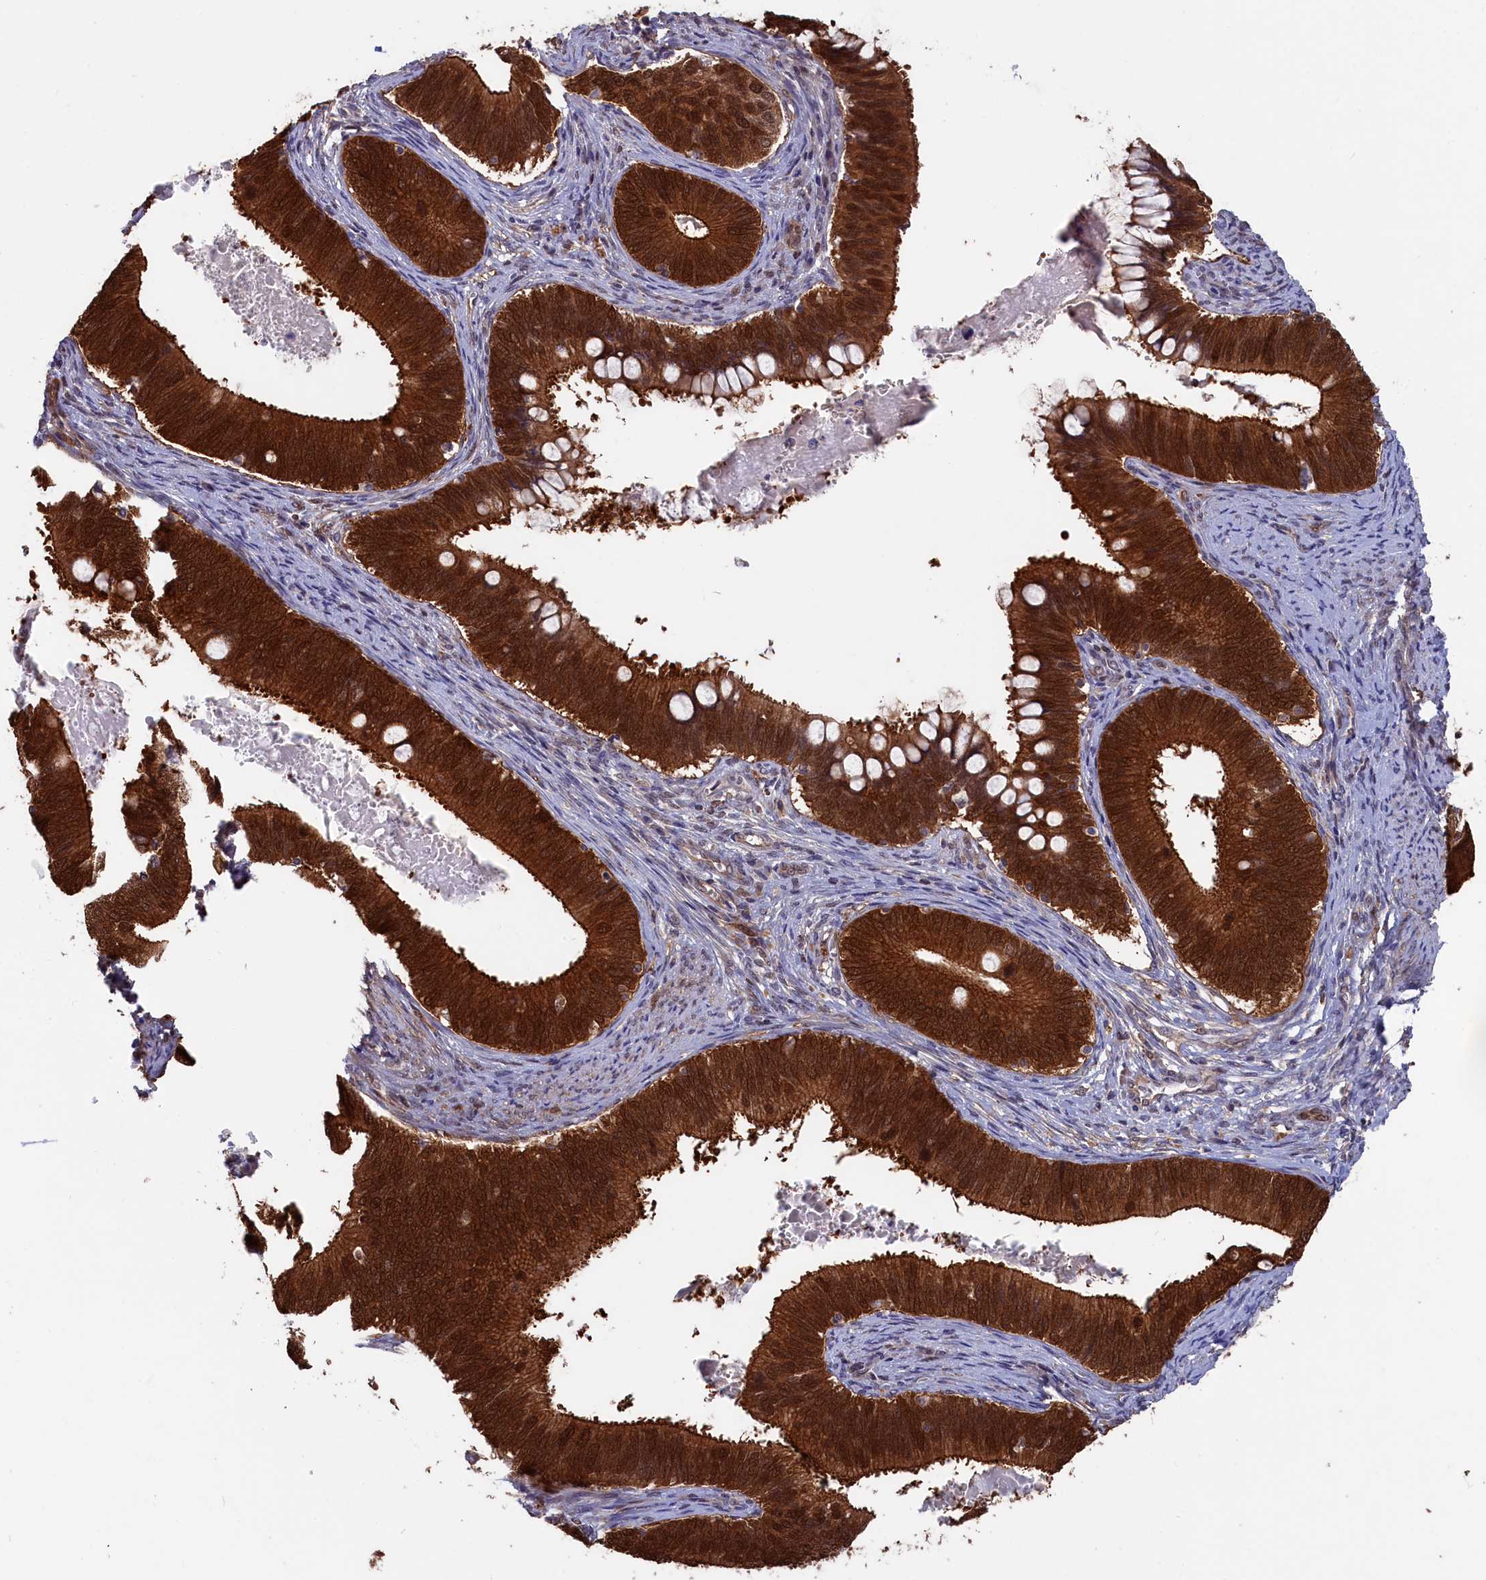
{"staining": {"intensity": "strong", "quantity": ">75%", "location": "cytoplasmic/membranous,nuclear"}, "tissue": "cervical cancer", "cell_type": "Tumor cells", "image_type": "cancer", "snomed": [{"axis": "morphology", "description": "Adenocarcinoma, NOS"}, {"axis": "topography", "description": "Cervix"}], "caption": "Protein staining of cervical cancer (adenocarcinoma) tissue displays strong cytoplasmic/membranous and nuclear positivity in about >75% of tumor cells. (IHC, brightfield microscopy, high magnification).", "gene": "JPT2", "patient": {"sex": "female", "age": 42}}